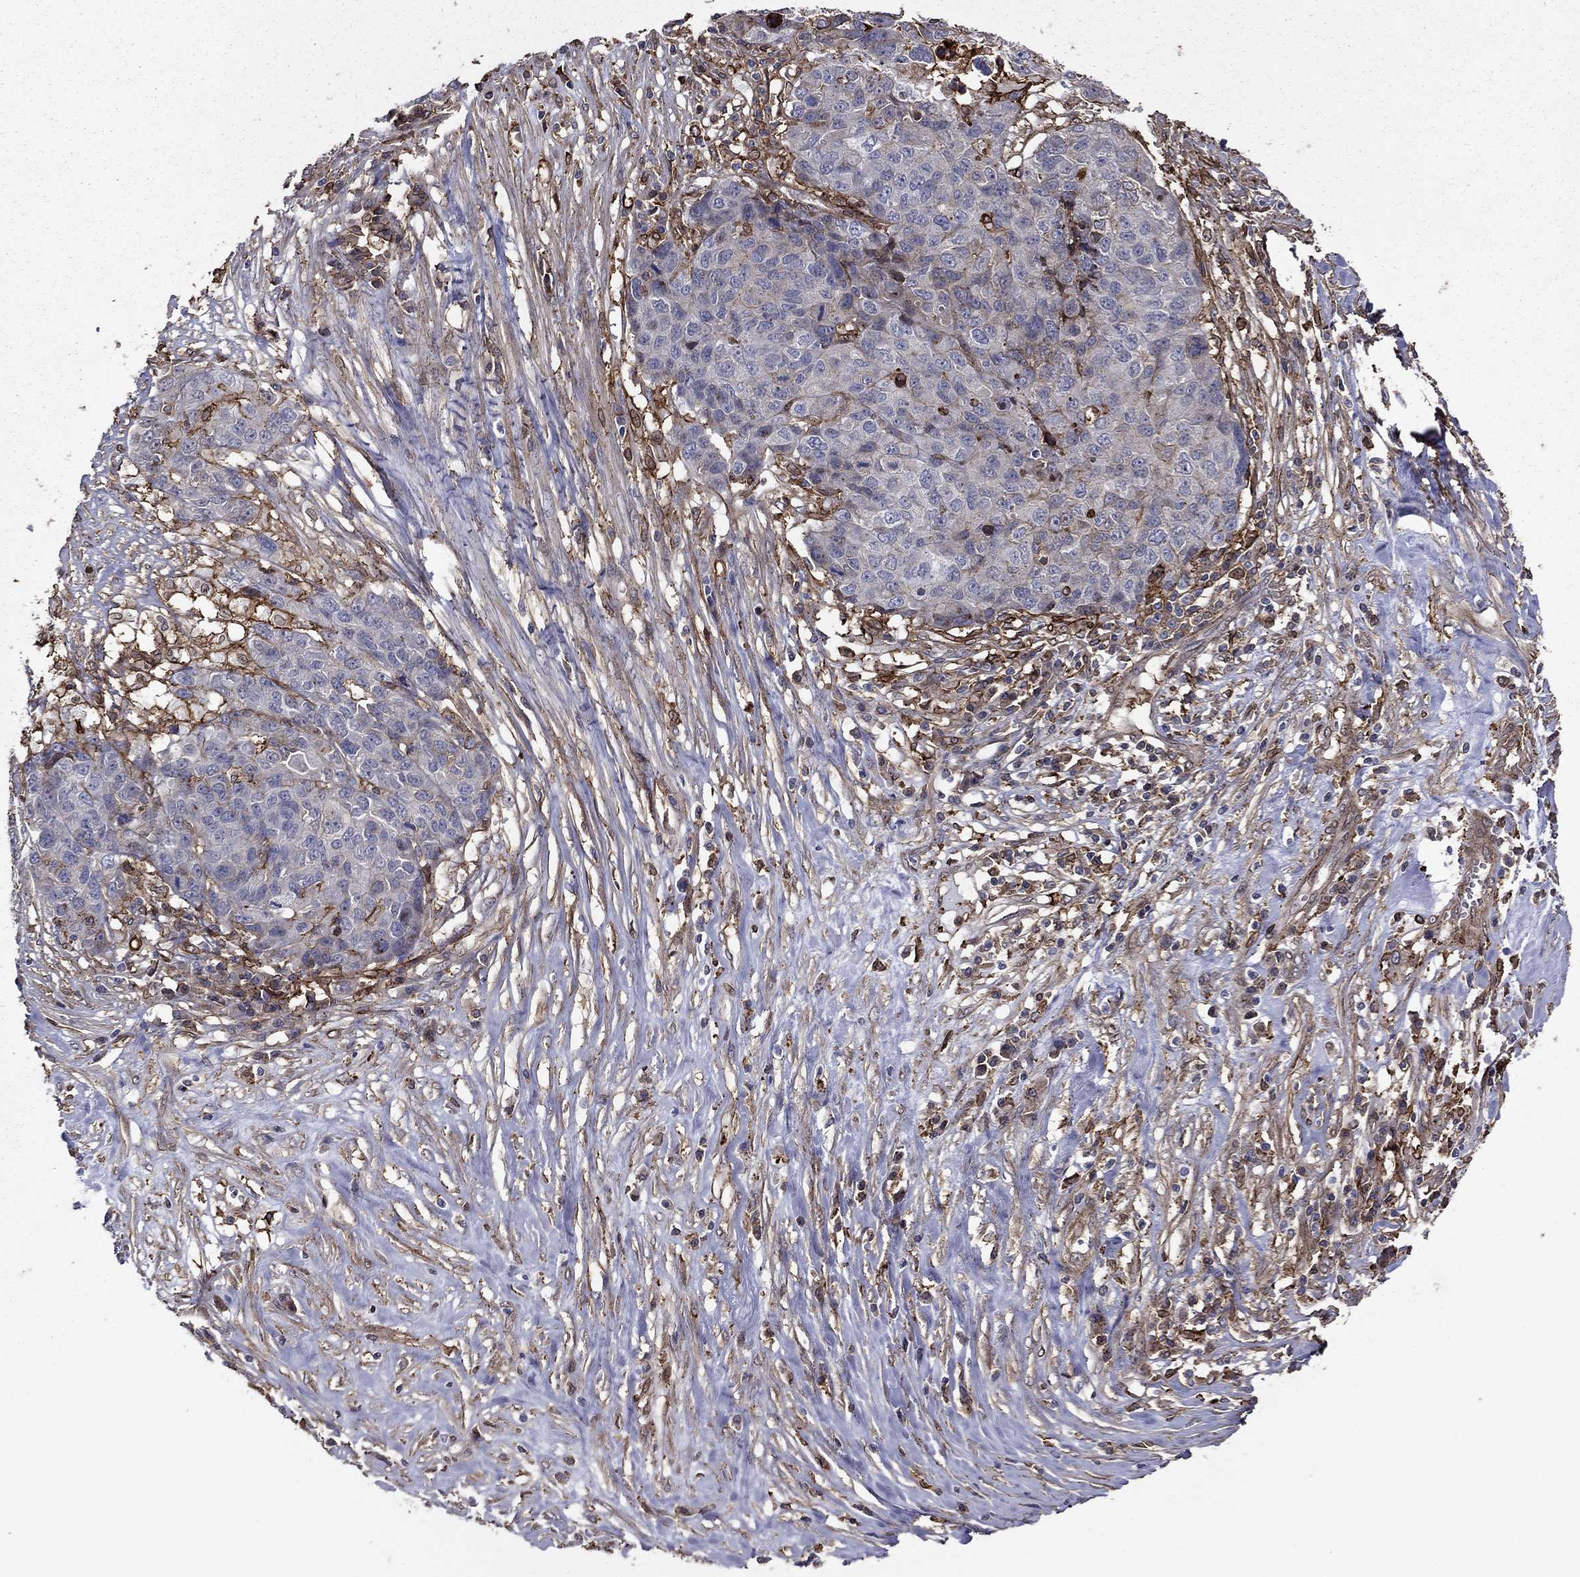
{"staining": {"intensity": "negative", "quantity": "none", "location": "none"}, "tissue": "ovarian cancer", "cell_type": "Tumor cells", "image_type": "cancer", "snomed": [{"axis": "morphology", "description": "Cystadenocarcinoma, serous, NOS"}, {"axis": "topography", "description": "Ovary"}], "caption": "A photomicrograph of ovarian cancer stained for a protein exhibits no brown staining in tumor cells.", "gene": "PLAU", "patient": {"sex": "female", "age": 87}}